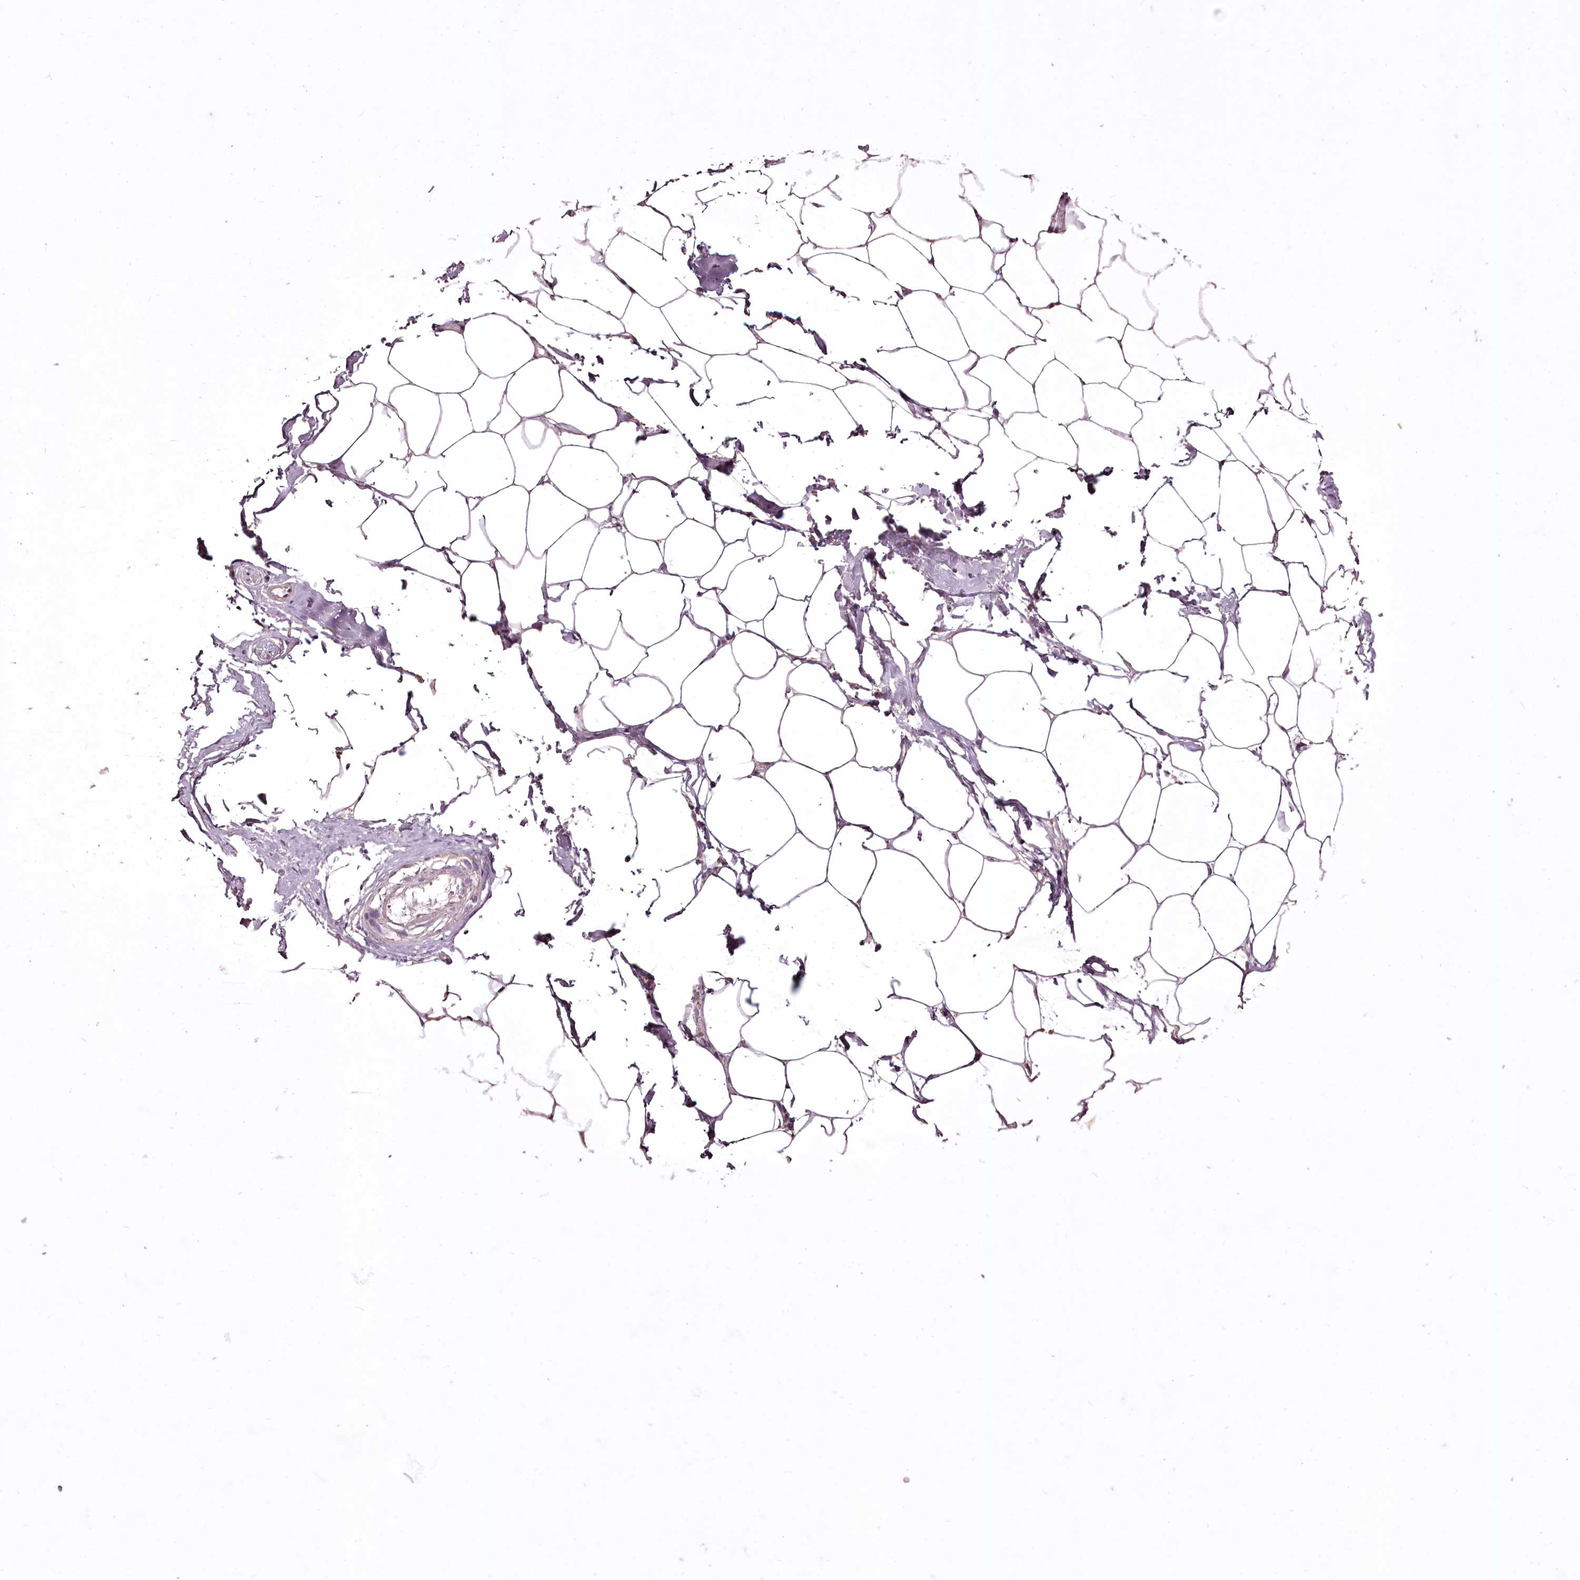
{"staining": {"intensity": "negative", "quantity": "none", "location": "none"}, "tissue": "adipose tissue", "cell_type": "Adipocytes", "image_type": "normal", "snomed": [{"axis": "morphology", "description": "Normal tissue, NOS"}, {"axis": "morphology", "description": "Adenocarcinoma, Low grade"}, {"axis": "topography", "description": "Prostate"}, {"axis": "topography", "description": "Peripheral nerve tissue"}], "caption": "This image is of benign adipose tissue stained with immunohistochemistry to label a protein in brown with the nuclei are counter-stained blue. There is no positivity in adipocytes. (DAB (3,3'-diaminobenzidine) IHC visualized using brightfield microscopy, high magnification).", "gene": "ADRA1D", "patient": {"sex": "male", "age": 63}}